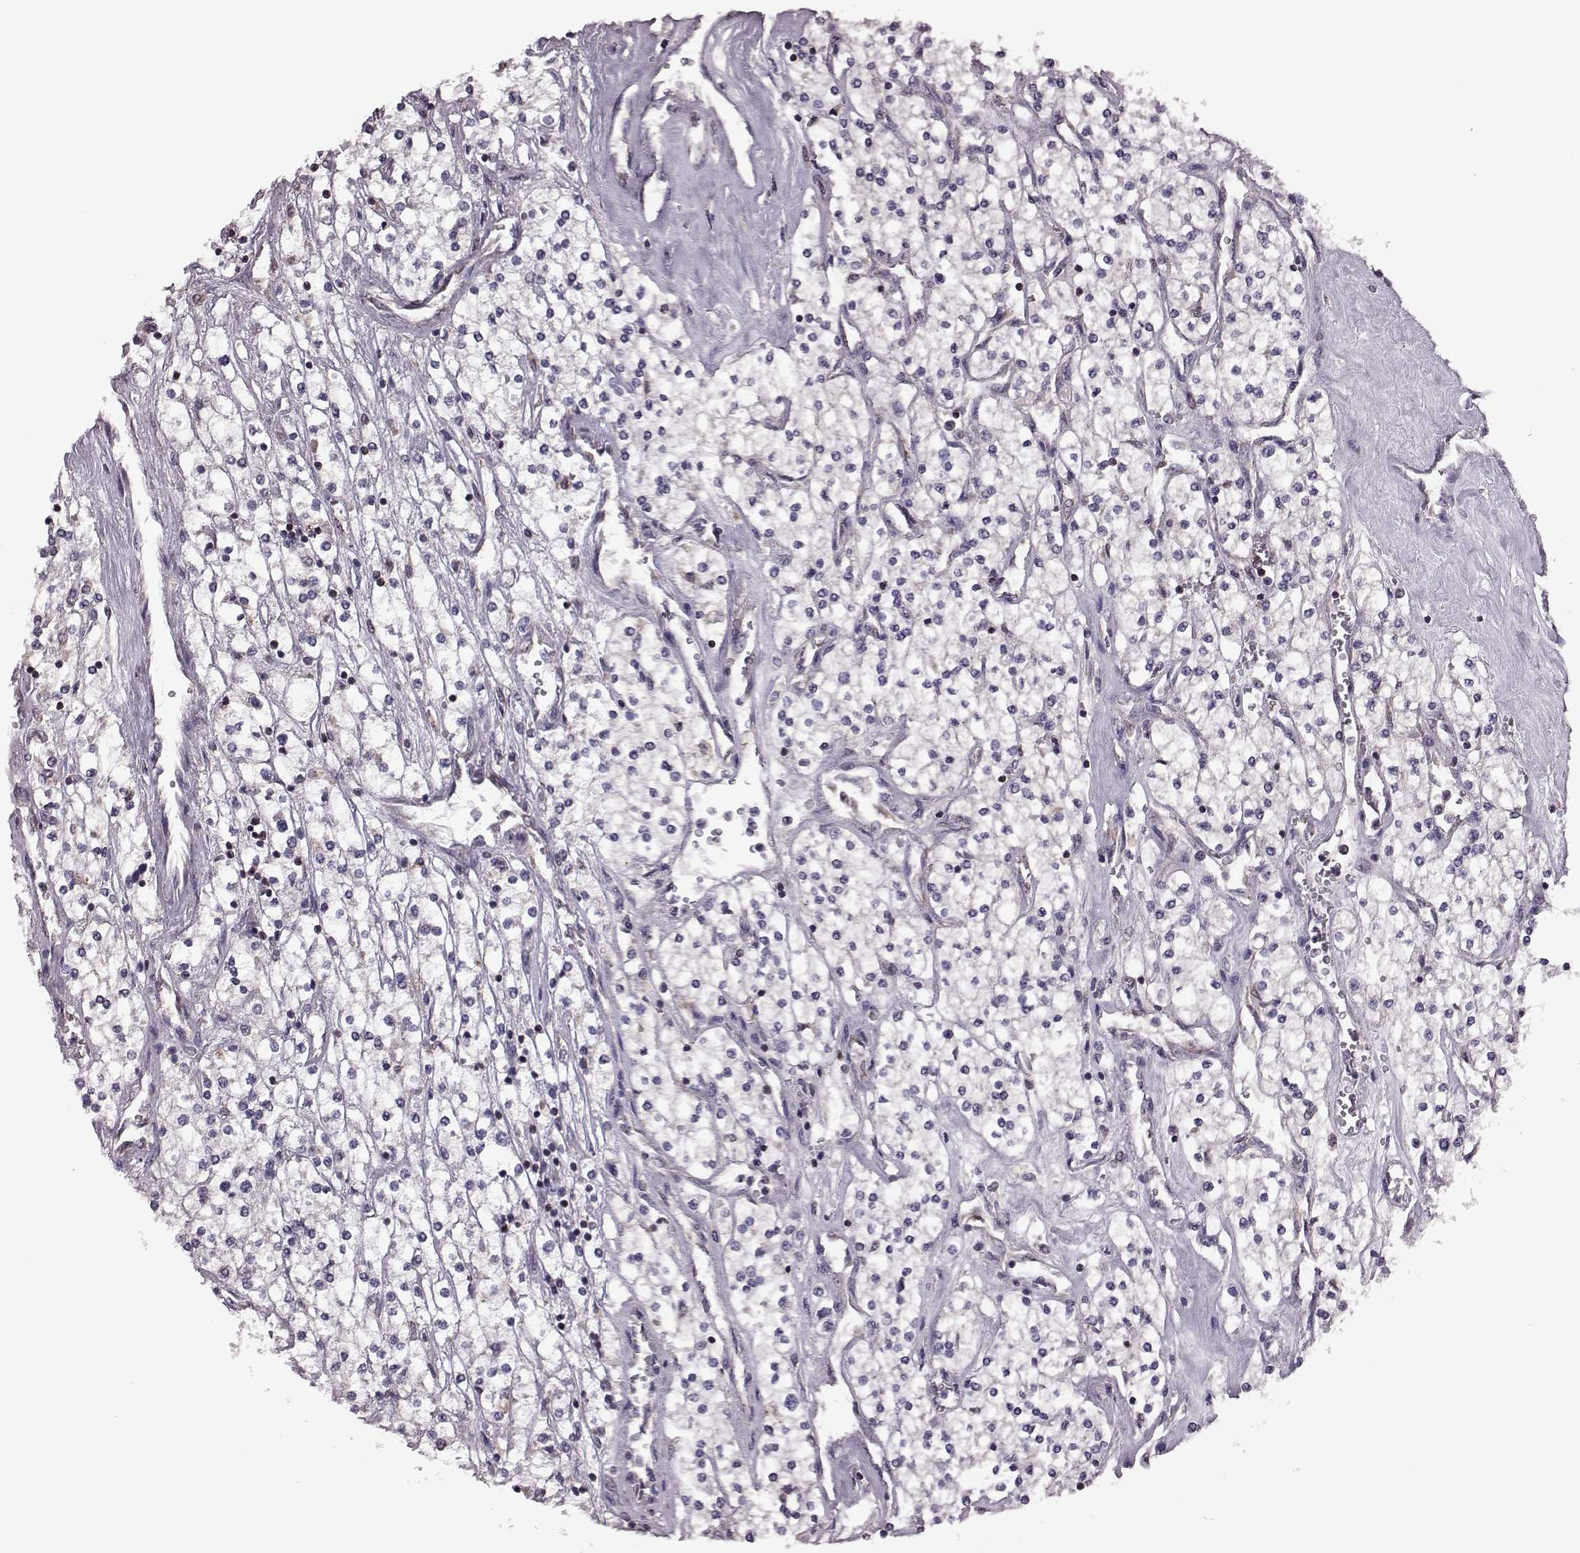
{"staining": {"intensity": "negative", "quantity": "none", "location": "none"}, "tissue": "renal cancer", "cell_type": "Tumor cells", "image_type": "cancer", "snomed": [{"axis": "morphology", "description": "Adenocarcinoma, NOS"}, {"axis": "topography", "description": "Kidney"}], "caption": "High magnification brightfield microscopy of renal cancer (adenocarcinoma) stained with DAB (3,3'-diaminobenzidine) (brown) and counterstained with hematoxylin (blue): tumor cells show no significant expression.", "gene": "CDC42SE1", "patient": {"sex": "male", "age": 80}}